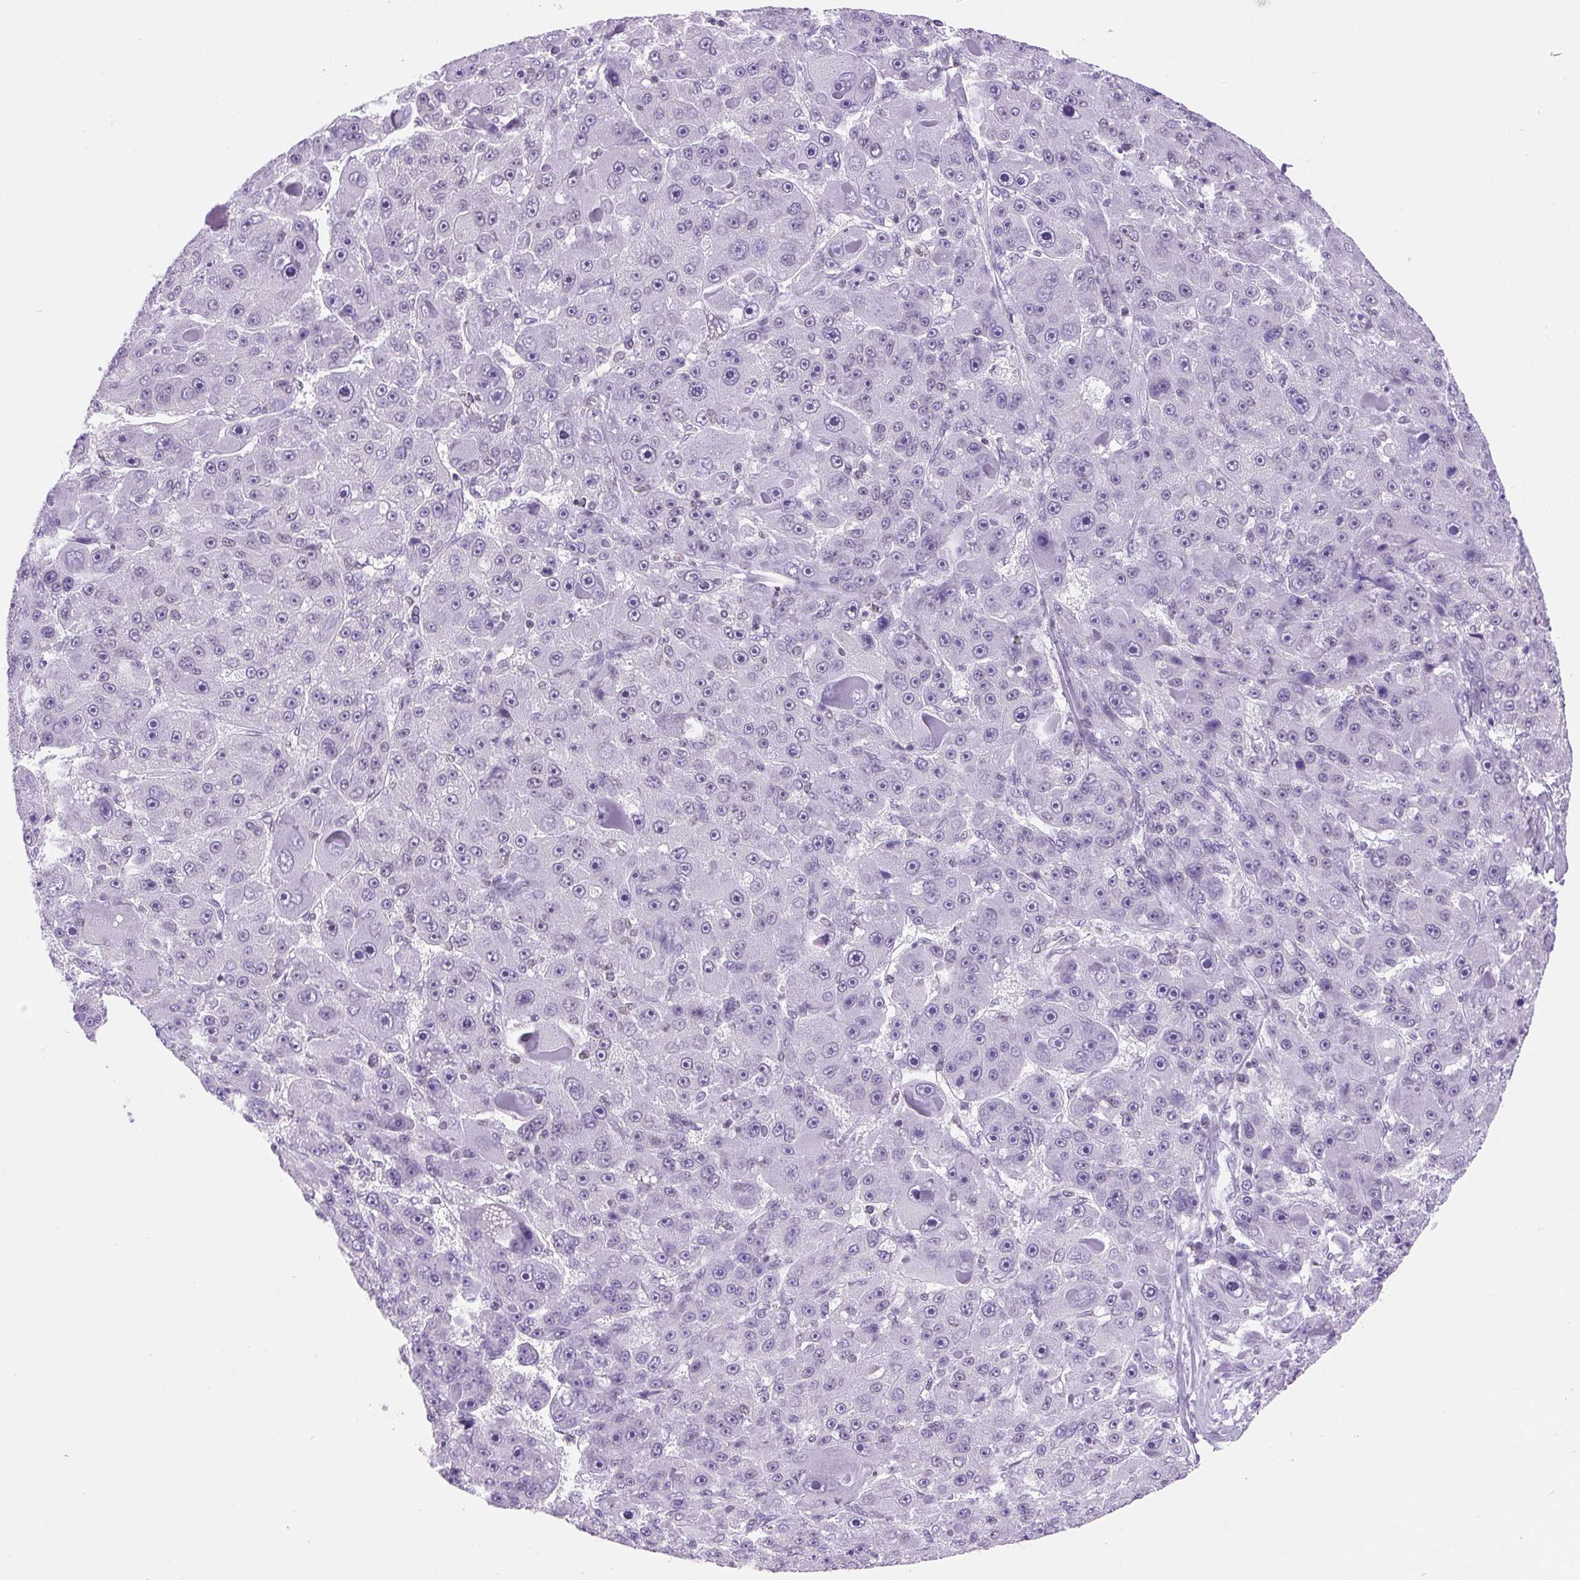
{"staining": {"intensity": "negative", "quantity": "none", "location": "none"}, "tissue": "liver cancer", "cell_type": "Tumor cells", "image_type": "cancer", "snomed": [{"axis": "morphology", "description": "Carcinoma, Hepatocellular, NOS"}, {"axis": "topography", "description": "Liver"}], "caption": "Histopathology image shows no significant protein positivity in tumor cells of liver hepatocellular carcinoma.", "gene": "VPREB1", "patient": {"sex": "male", "age": 76}}